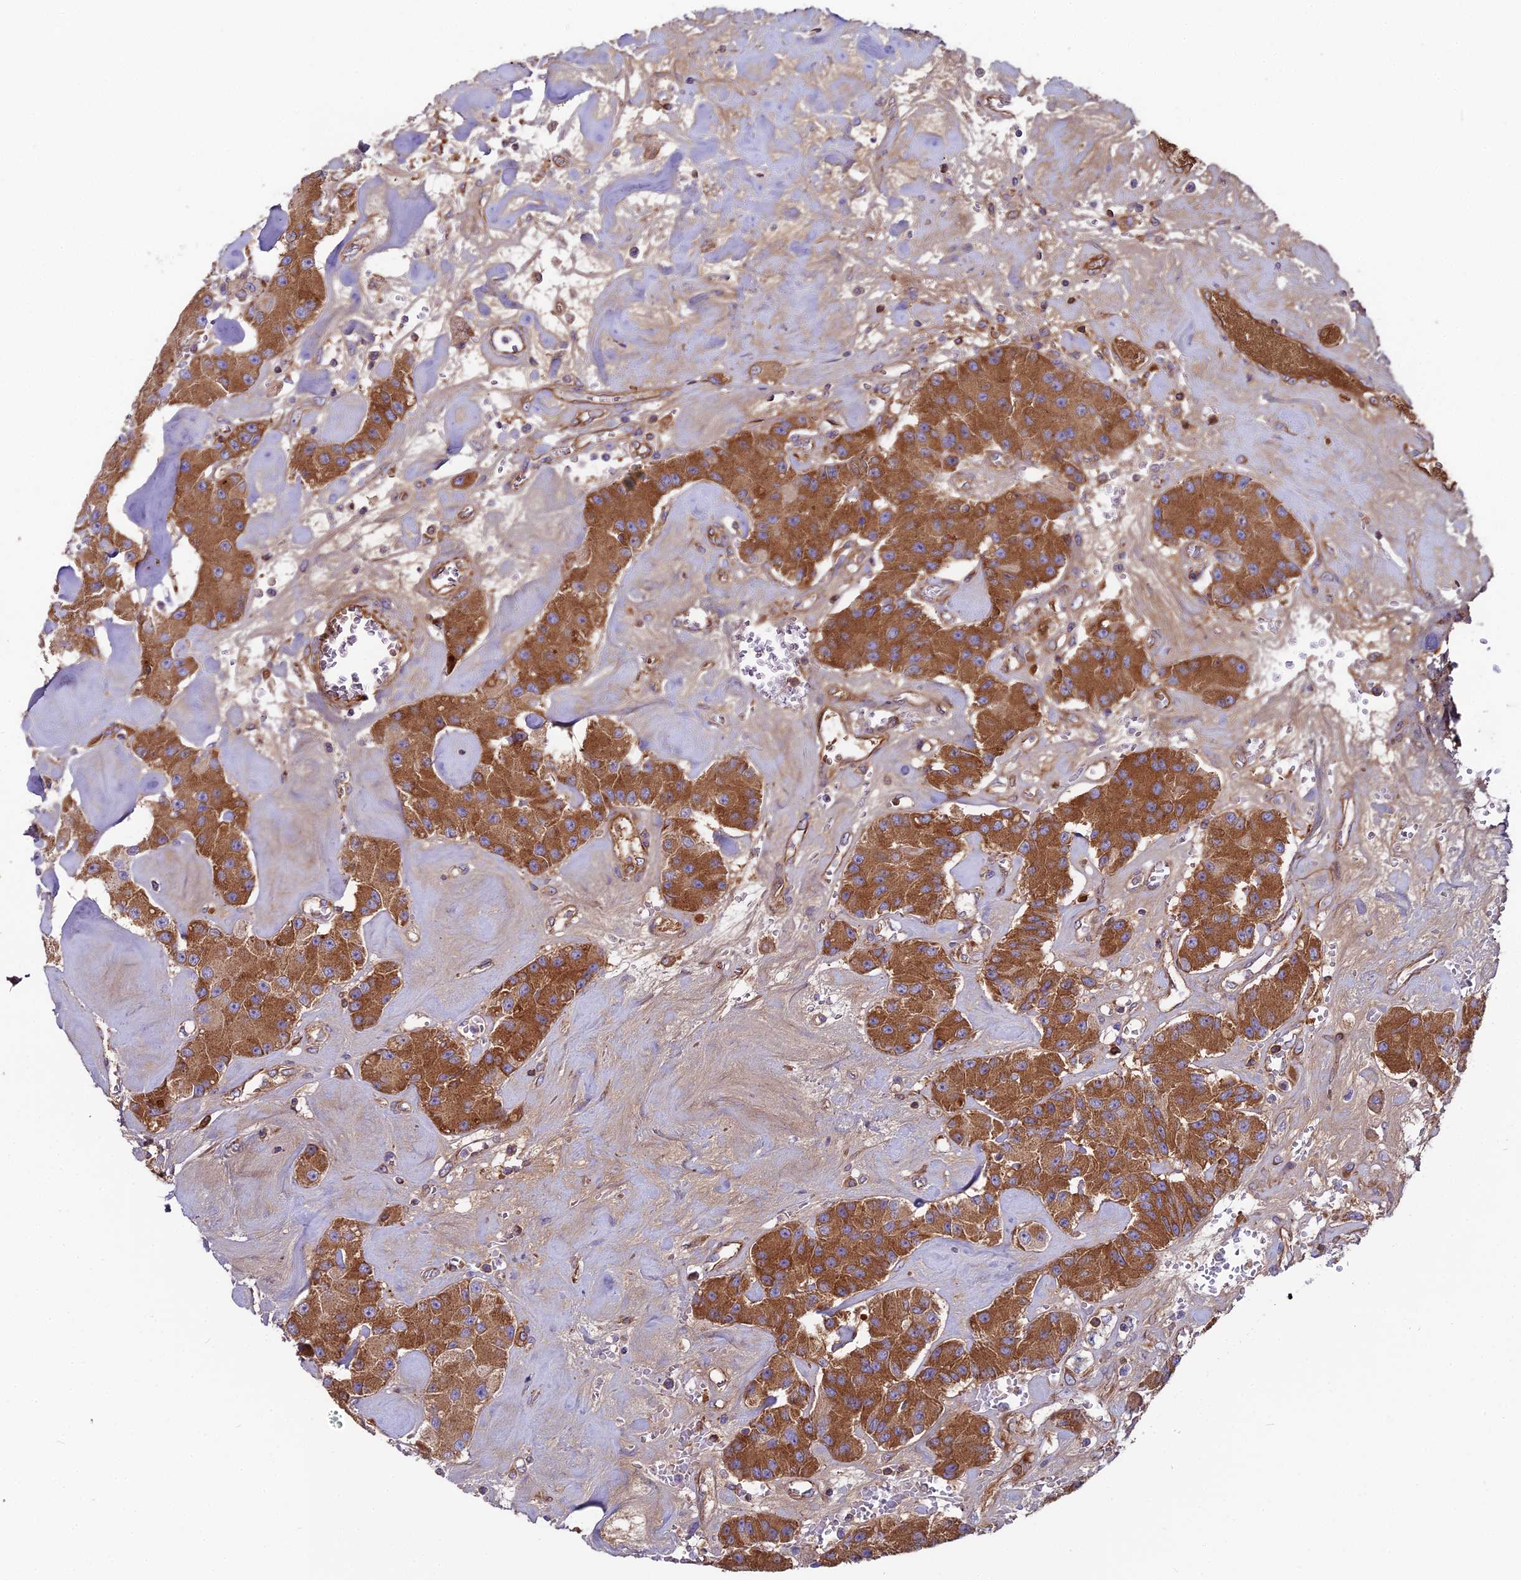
{"staining": {"intensity": "strong", "quantity": ">75%", "location": "cytoplasmic/membranous"}, "tissue": "carcinoid", "cell_type": "Tumor cells", "image_type": "cancer", "snomed": [{"axis": "morphology", "description": "Carcinoid, malignant, NOS"}, {"axis": "topography", "description": "Pancreas"}], "caption": "Protein expression analysis of human malignant carcinoid reveals strong cytoplasmic/membranous expression in about >75% of tumor cells. The protein of interest is shown in brown color, while the nuclei are stained blue.", "gene": "BEX4", "patient": {"sex": "male", "age": 41}}